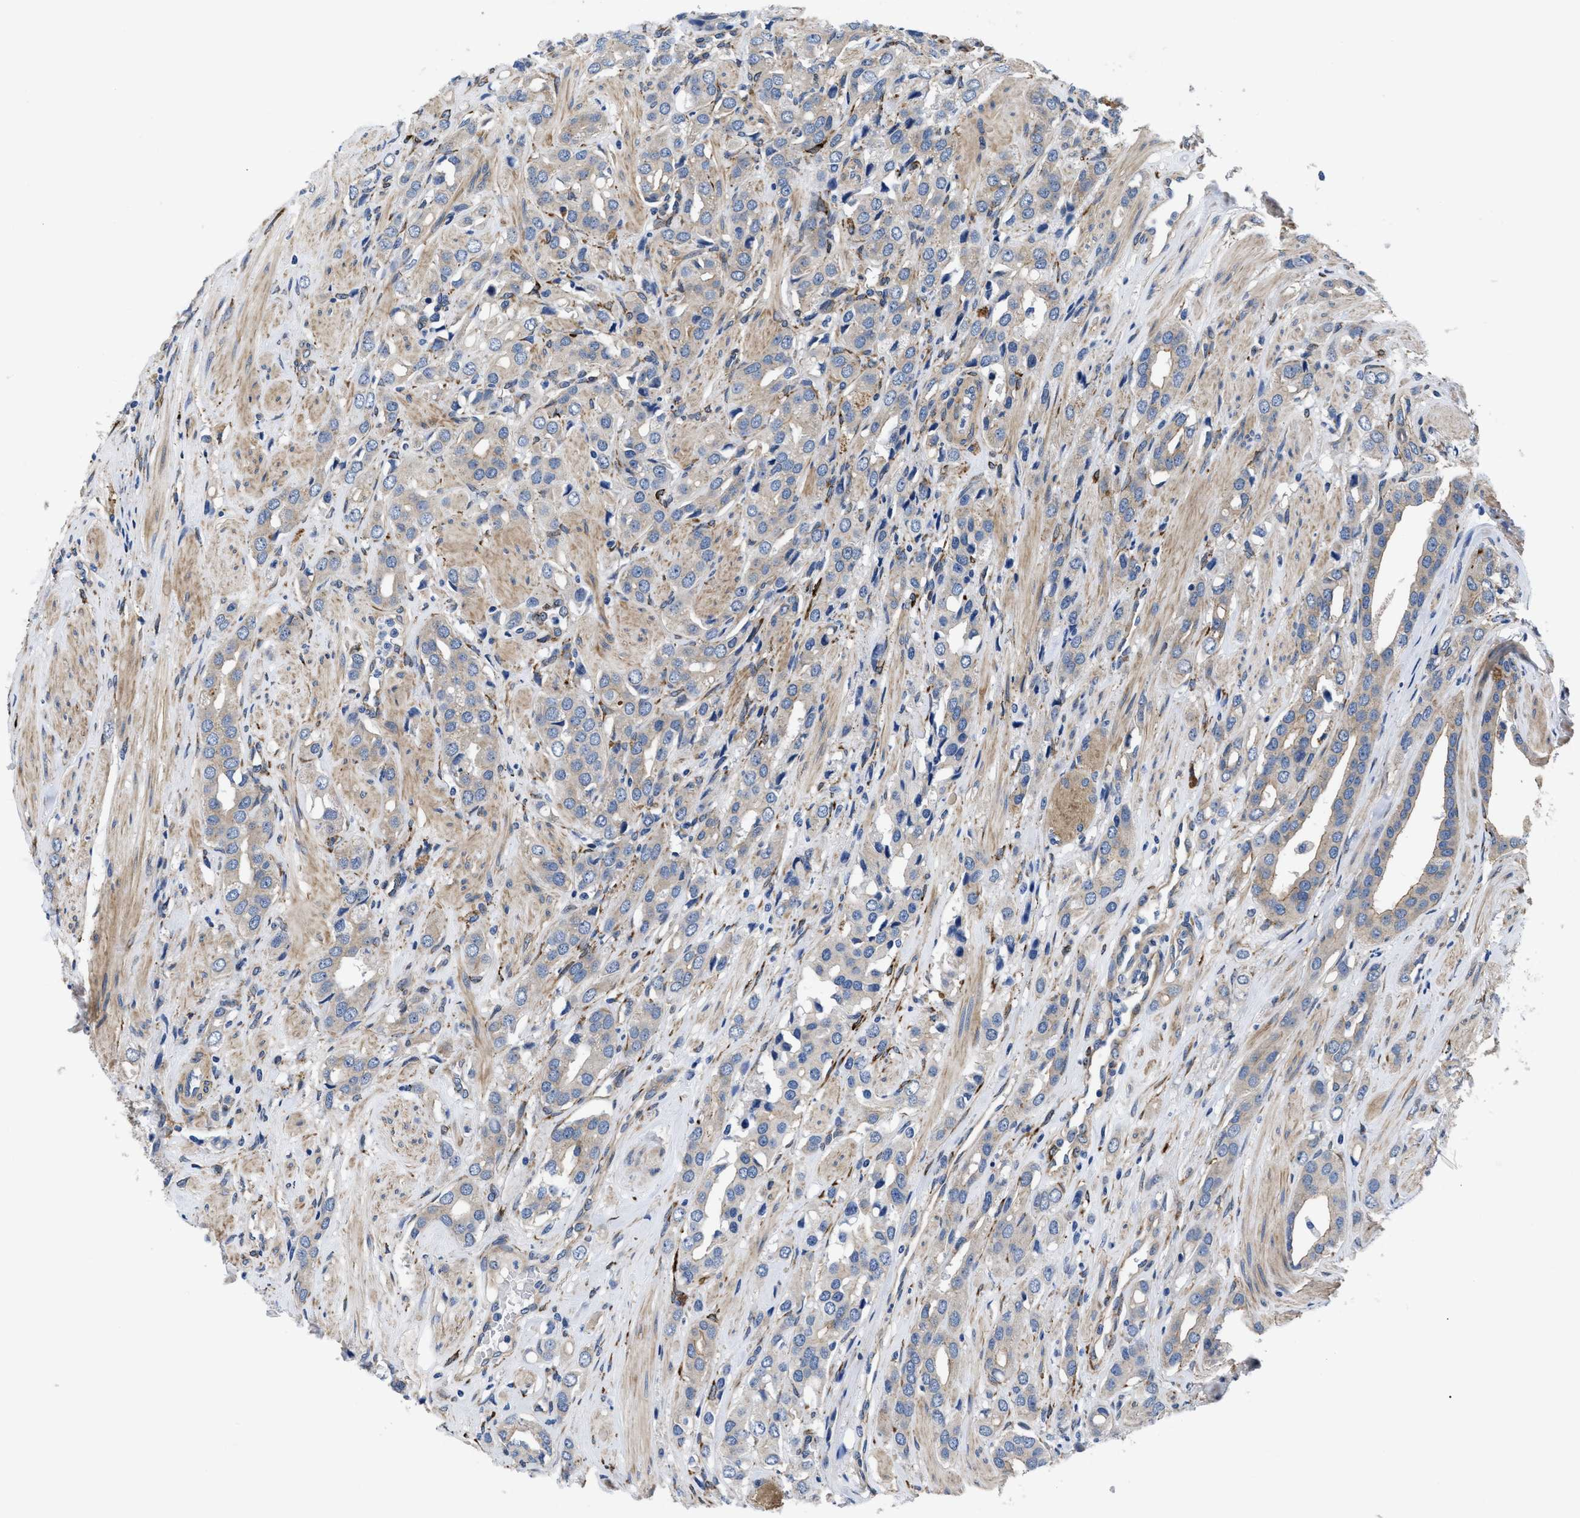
{"staining": {"intensity": "negative", "quantity": "none", "location": "none"}, "tissue": "prostate cancer", "cell_type": "Tumor cells", "image_type": "cancer", "snomed": [{"axis": "morphology", "description": "Adenocarcinoma, High grade"}, {"axis": "topography", "description": "Prostate"}], "caption": "Photomicrograph shows no significant protein positivity in tumor cells of adenocarcinoma (high-grade) (prostate).", "gene": "SQLE", "patient": {"sex": "male", "age": 52}}